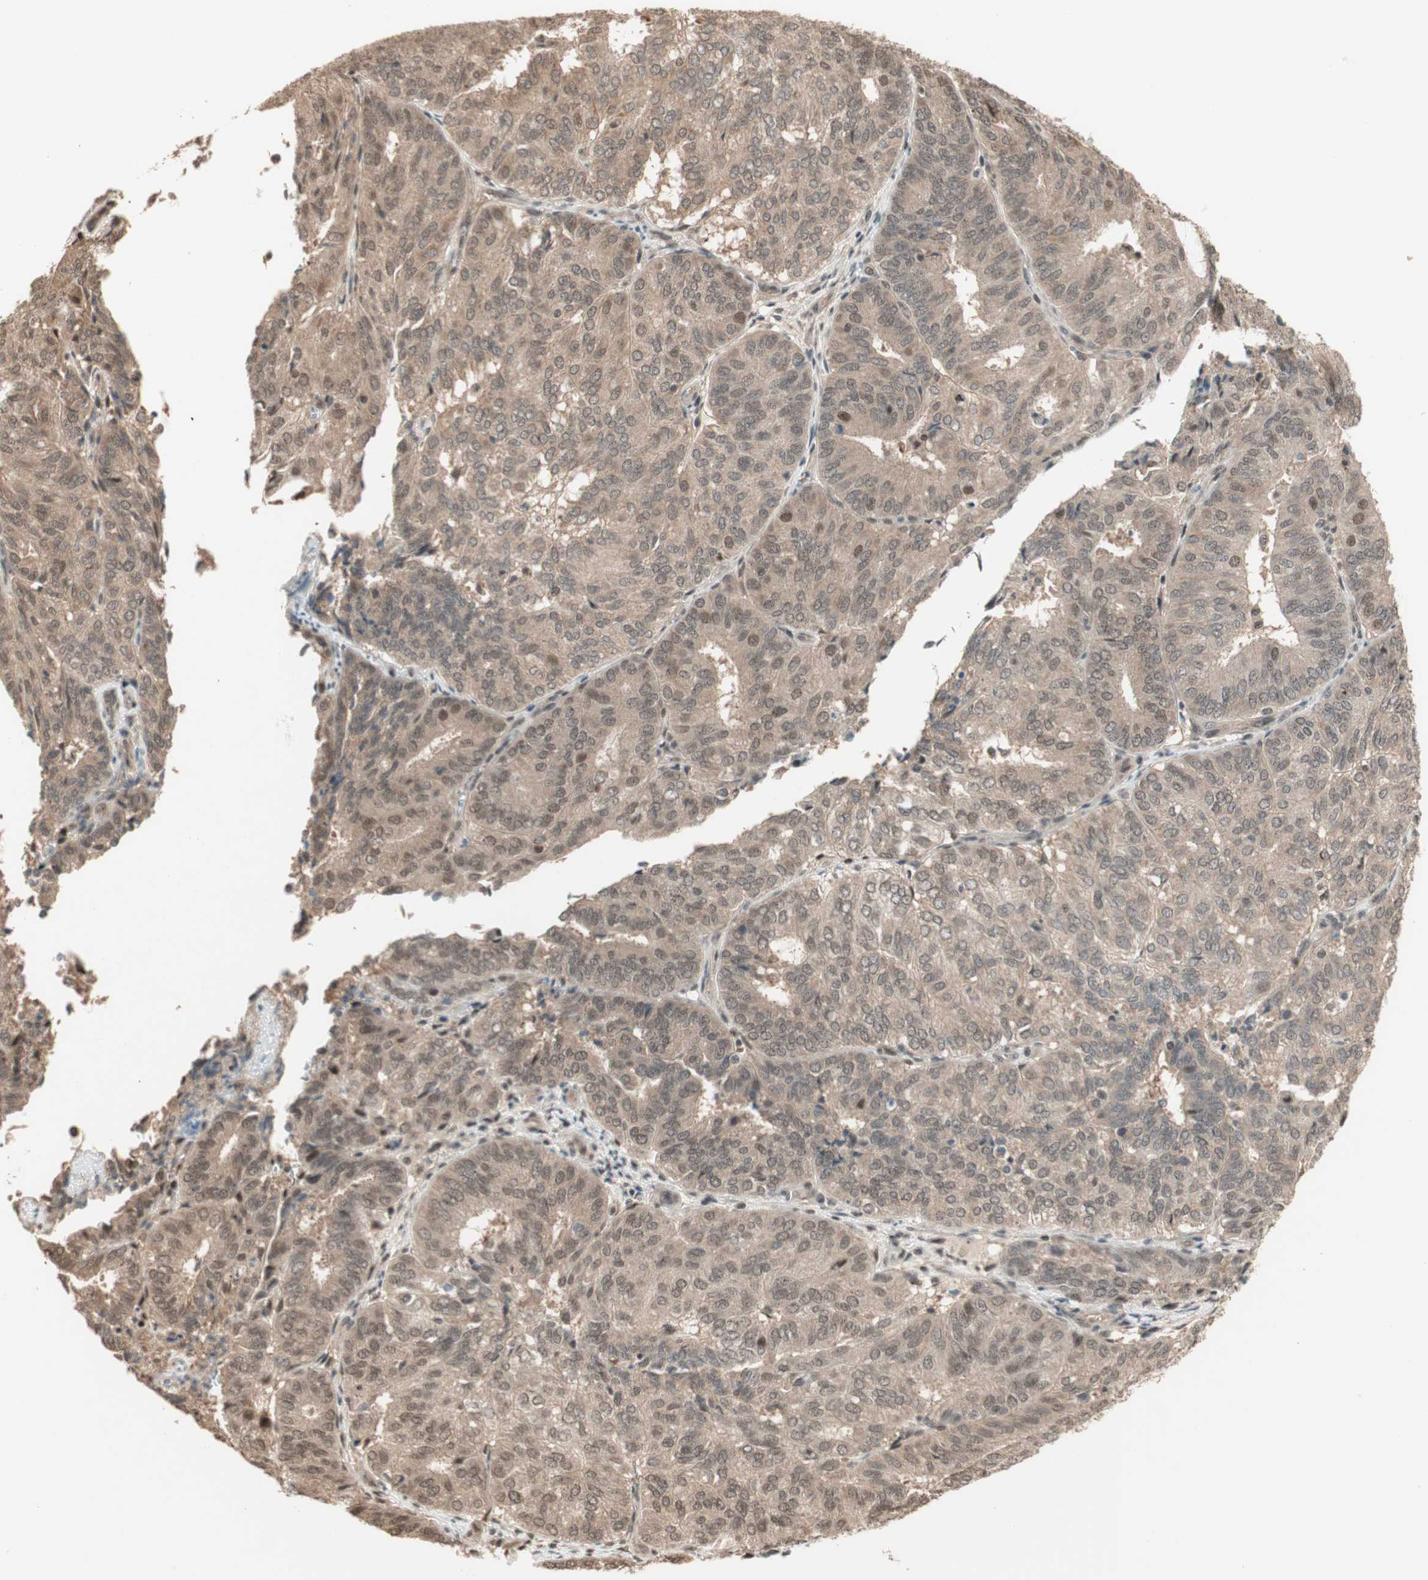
{"staining": {"intensity": "weak", "quantity": ">75%", "location": "cytoplasmic/membranous,nuclear"}, "tissue": "endometrial cancer", "cell_type": "Tumor cells", "image_type": "cancer", "snomed": [{"axis": "morphology", "description": "Adenocarcinoma, NOS"}, {"axis": "topography", "description": "Uterus"}], "caption": "Tumor cells demonstrate low levels of weak cytoplasmic/membranous and nuclear positivity in about >75% of cells in adenocarcinoma (endometrial). Using DAB (3,3'-diaminobenzidine) (brown) and hematoxylin (blue) stains, captured at high magnification using brightfield microscopy.", "gene": "ZNF701", "patient": {"sex": "female", "age": 60}}